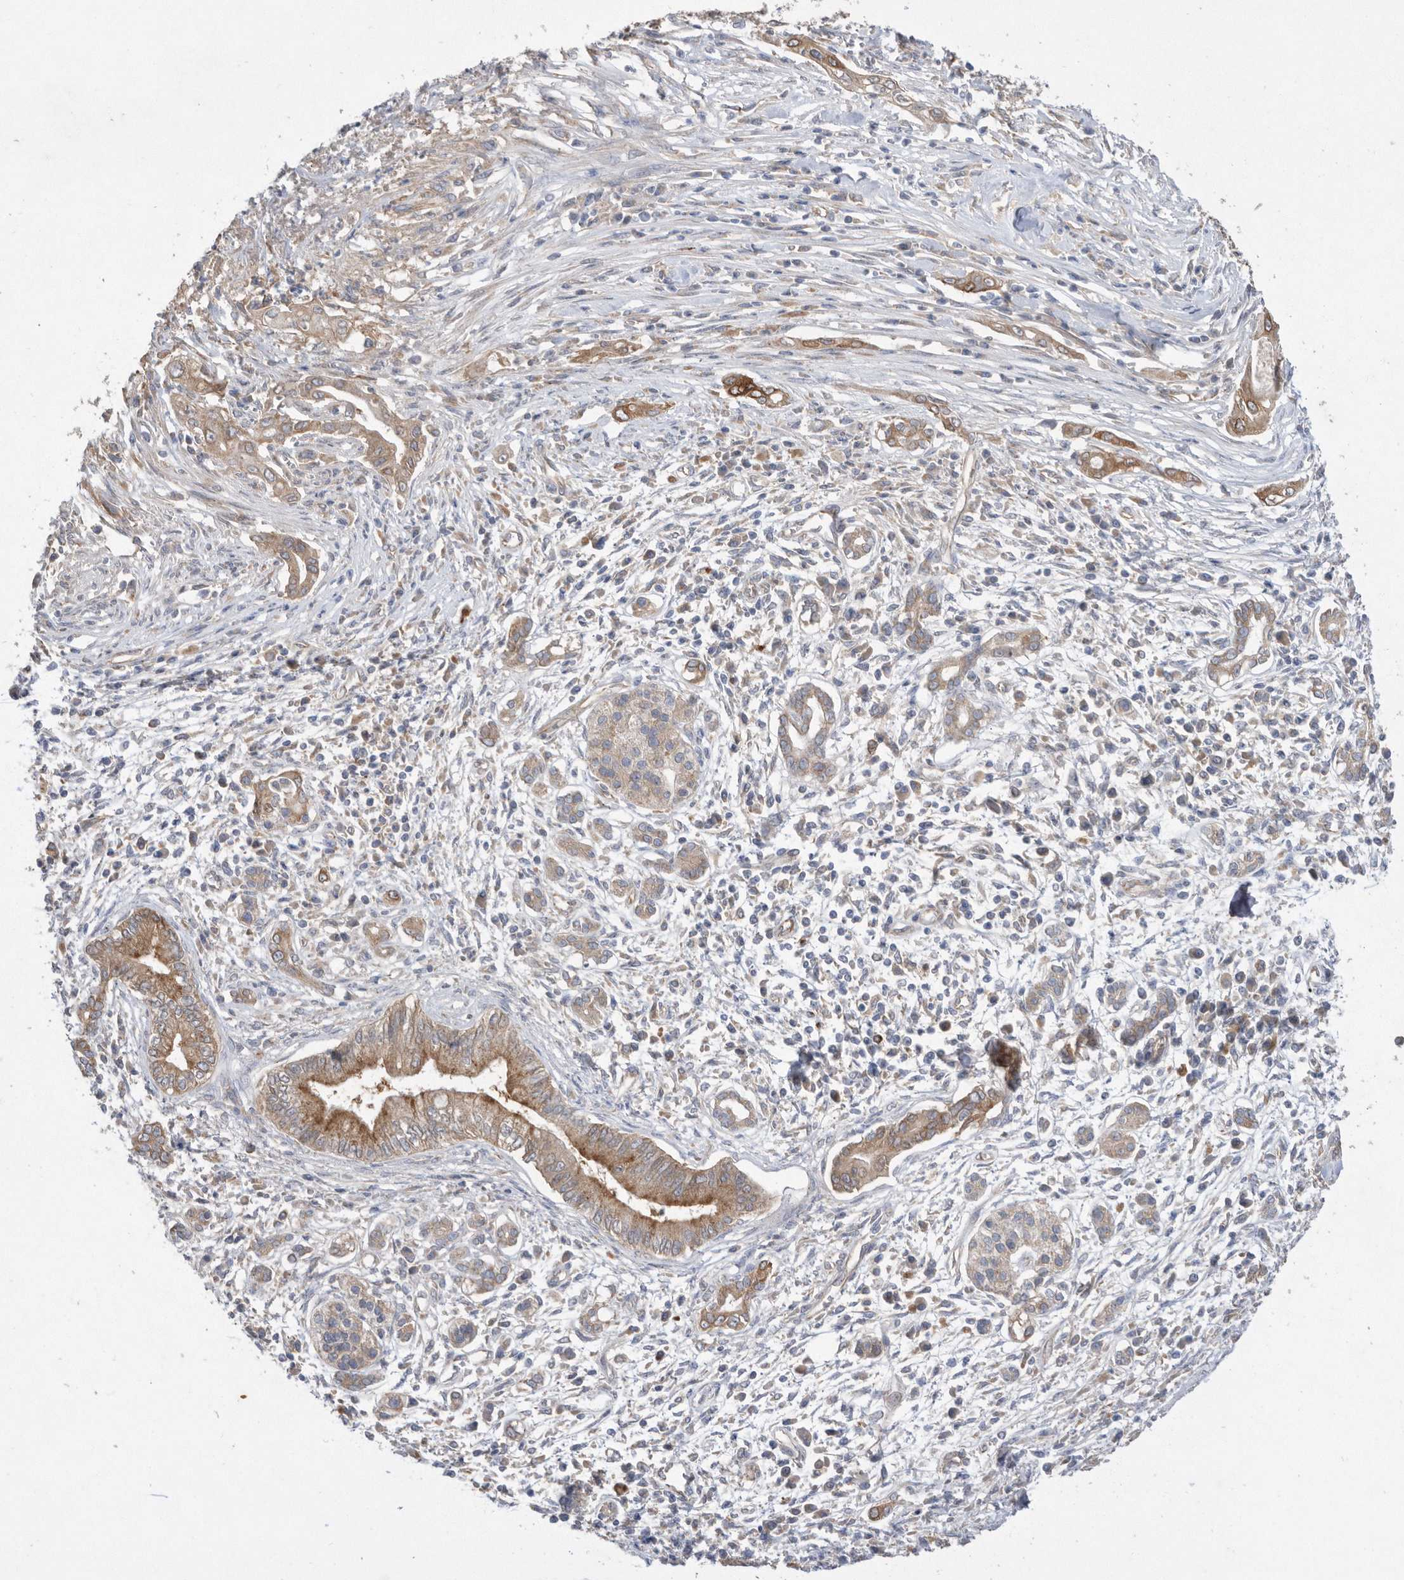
{"staining": {"intensity": "moderate", "quantity": ">75%", "location": "cytoplasmic/membranous"}, "tissue": "pancreatic cancer", "cell_type": "Tumor cells", "image_type": "cancer", "snomed": [{"axis": "morphology", "description": "Adenocarcinoma, NOS"}, {"axis": "topography", "description": "Pancreas"}], "caption": "This is an image of immunohistochemistry staining of pancreatic cancer, which shows moderate staining in the cytoplasmic/membranous of tumor cells.", "gene": "PON2", "patient": {"sex": "male", "age": 58}}